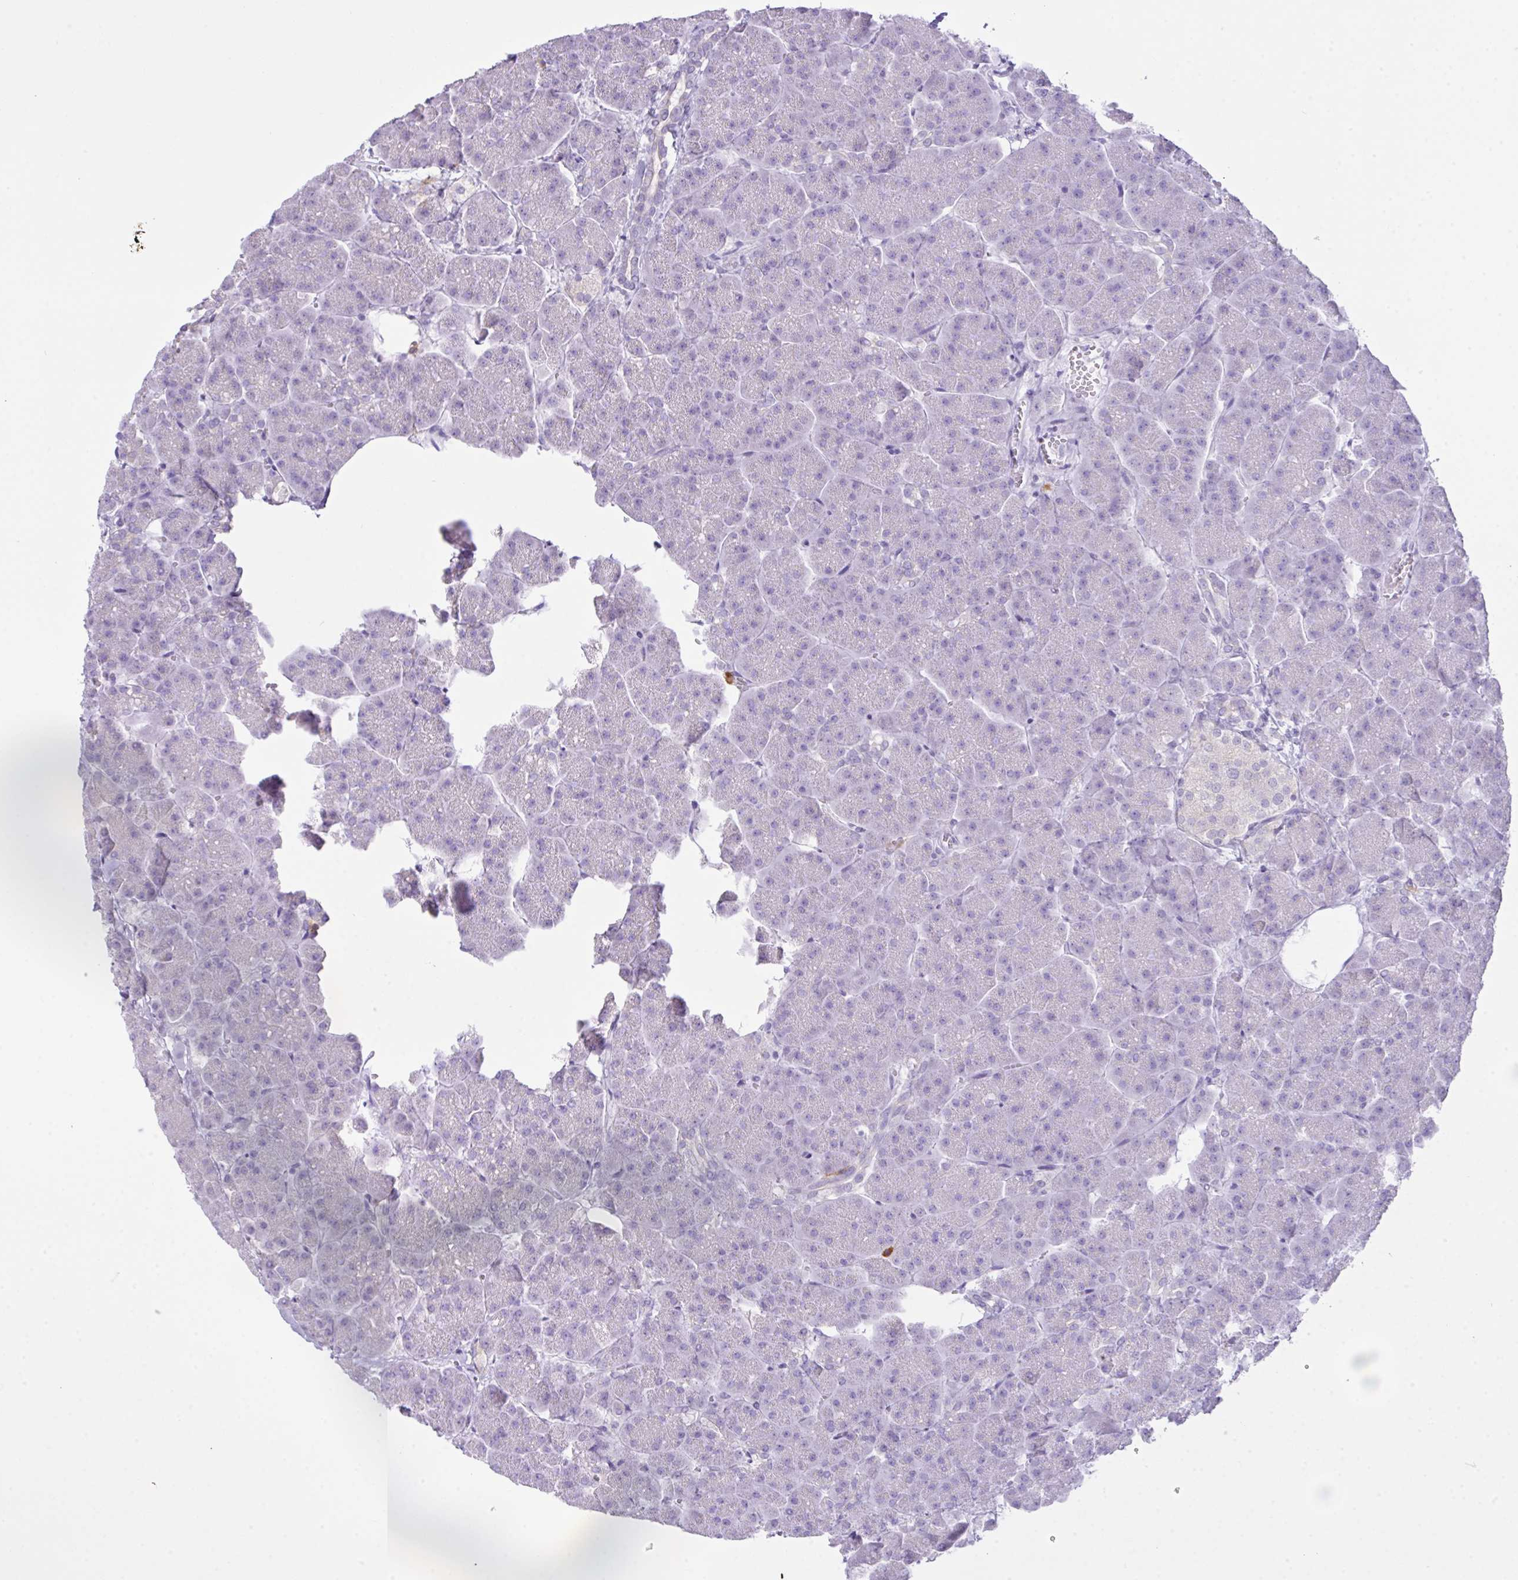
{"staining": {"intensity": "negative", "quantity": "none", "location": "none"}, "tissue": "pancreas", "cell_type": "Exocrine glandular cells", "image_type": "normal", "snomed": [{"axis": "morphology", "description": "Normal tissue, NOS"}, {"axis": "topography", "description": "Pancreas"}, {"axis": "topography", "description": "Peripheral nerve tissue"}], "caption": "This micrograph is of unremarkable pancreas stained with IHC to label a protein in brown with the nuclei are counter-stained blue. There is no expression in exocrine glandular cells.", "gene": "CST11", "patient": {"sex": "male", "age": 54}}